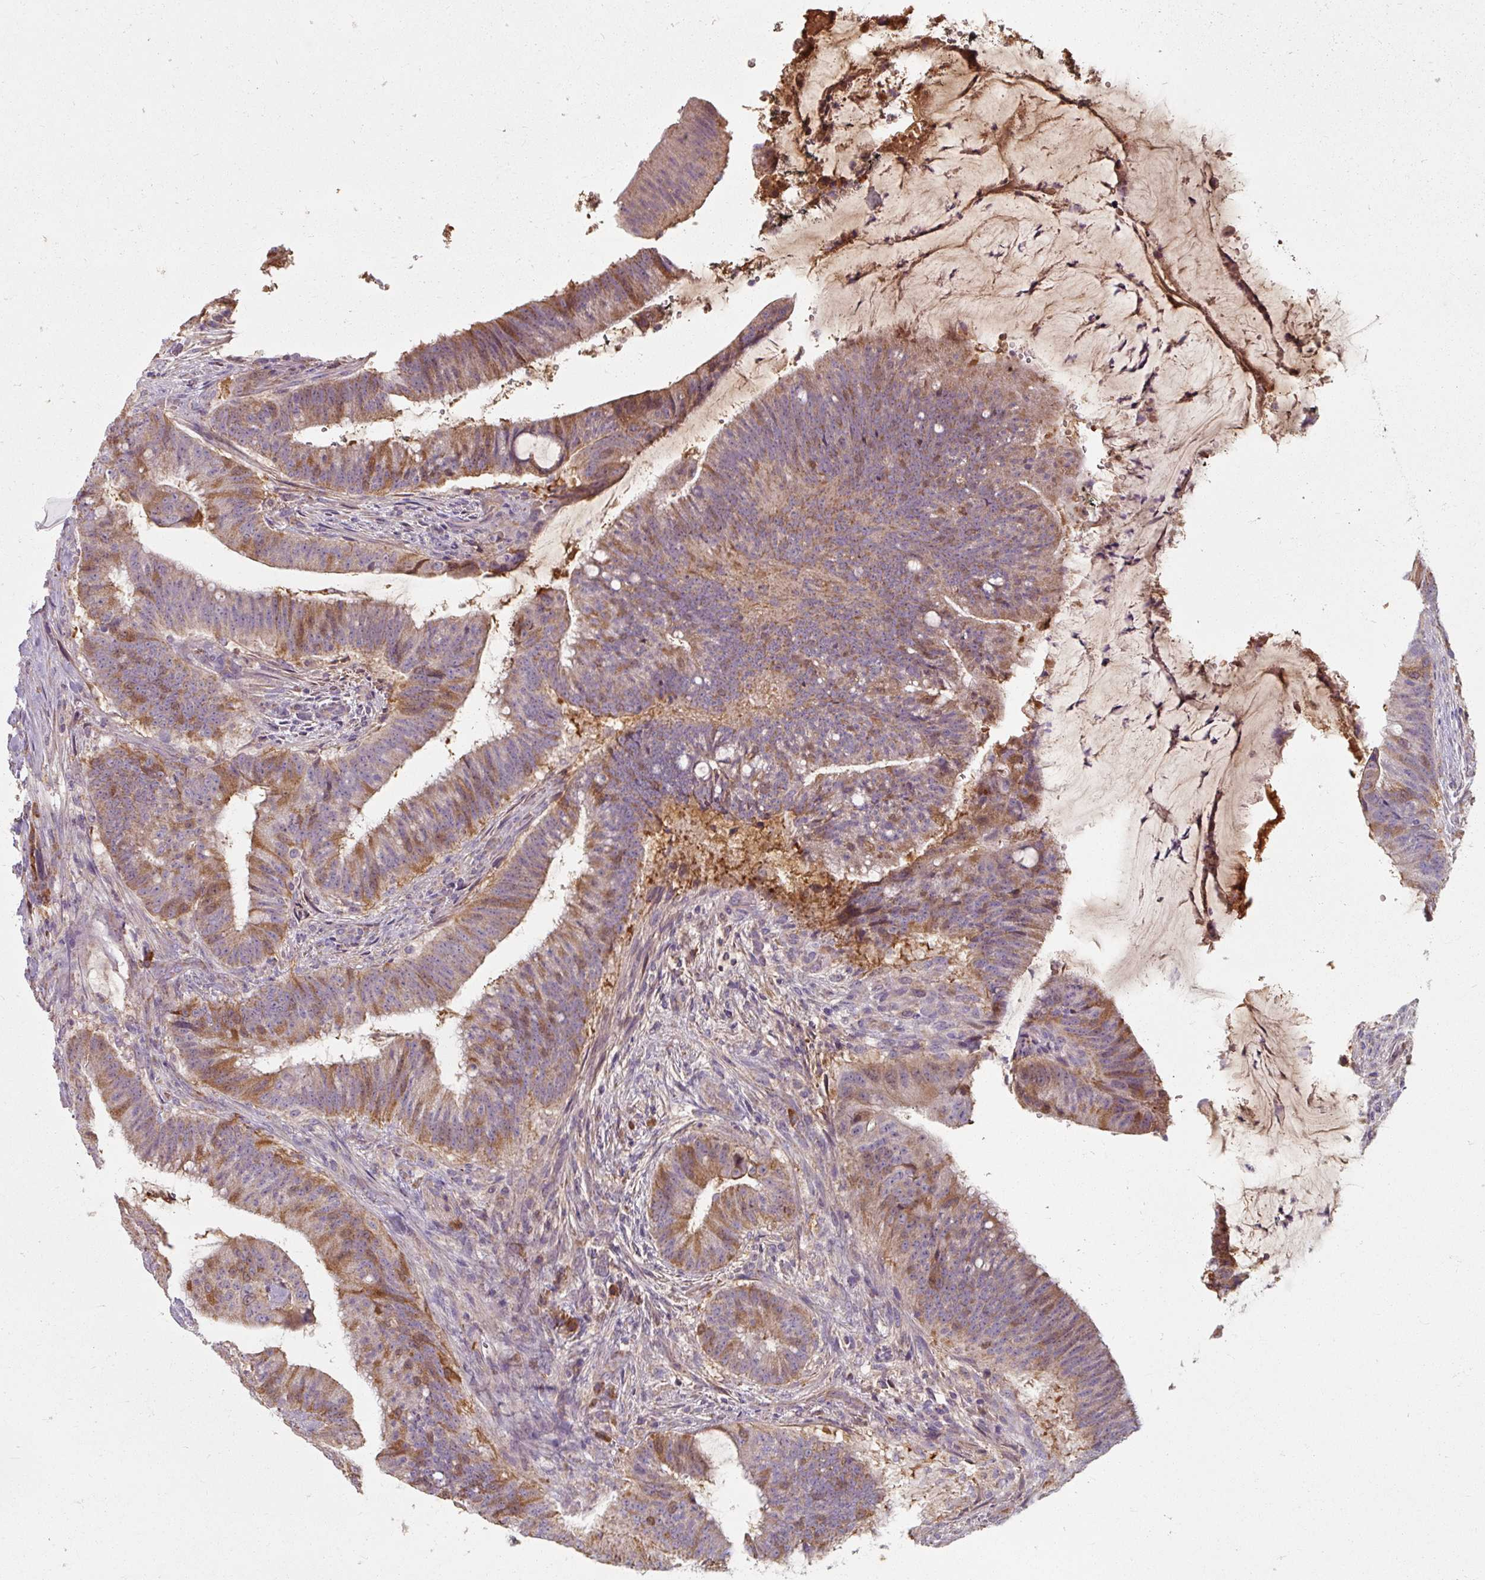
{"staining": {"intensity": "moderate", "quantity": ">75%", "location": "cytoplasmic/membranous"}, "tissue": "colorectal cancer", "cell_type": "Tumor cells", "image_type": "cancer", "snomed": [{"axis": "morphology", "description": "Adenocarcinoma, NOS"}, {"axis": "topography", "description": "Colon"}], "caption": "Immunohistochemical staining of colorectal cancer (adenocarcinoma) exhibits moderate cytoplasmic/membranous protein expression in approximately >75% of tumor cells.", "gene": "TSEN54", "patient": {"sex": "female", "age": 43}}